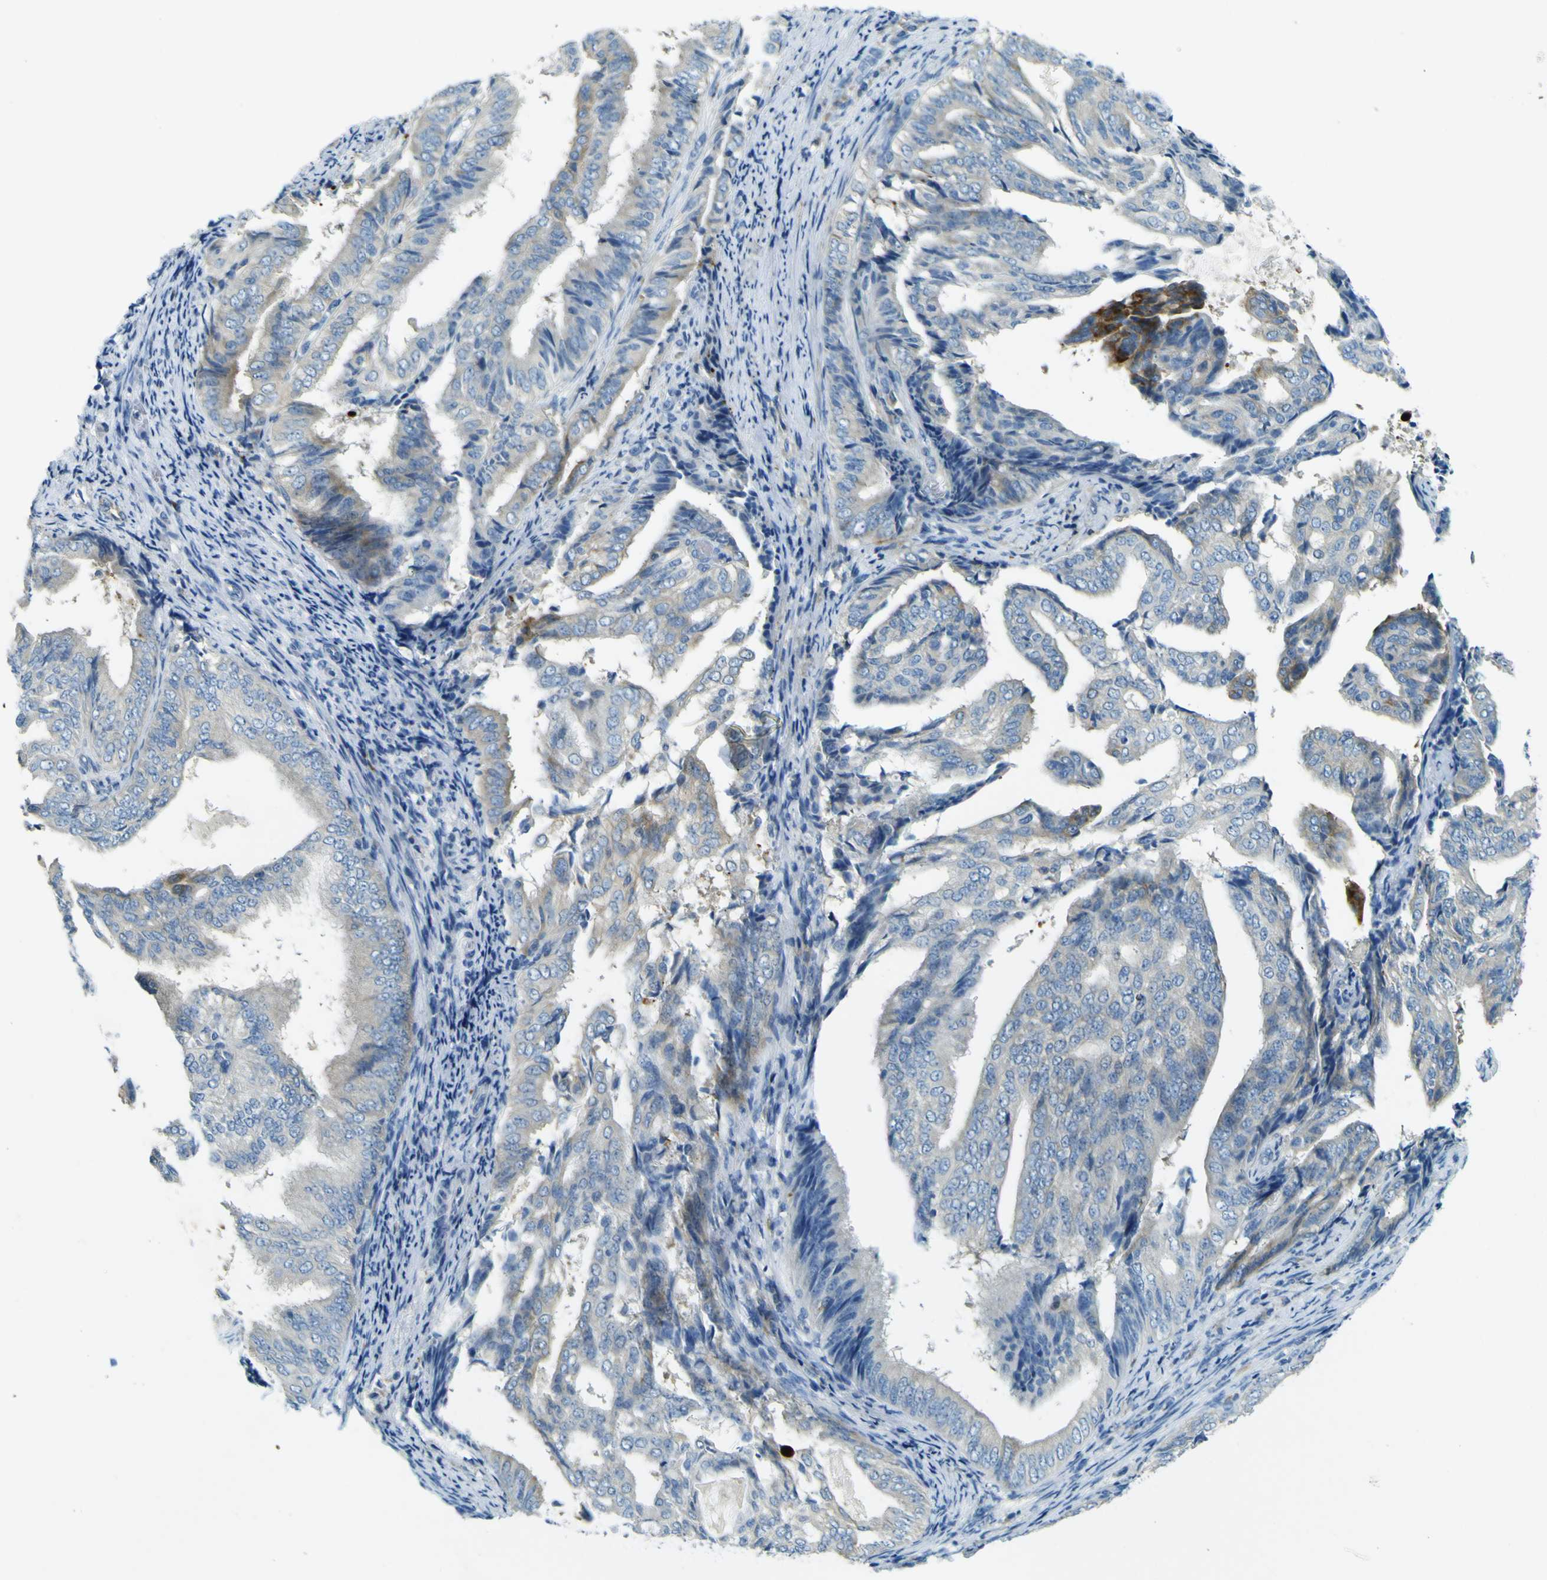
{"staining": {"intensity": "weak", "quantity": "<25%", "location": "cytoplasmic/membranous"}, "tissue": "endometrial cancer", "cell_type": "Tumor cells", "image_type": "cancer", "snomed": [{"axis": "morphology", "description": "Adenocarcinoma, NOS"}, {"axis": "topography", "description": "Endometrium"}], "caption": "Immunohistochemical staining of human endometrial adenocarcinoma shows no significant positivity in tumor cells. Brightfield microscopy of IHC stained with DAB (brown) and hematoxylin (blue), captured at high magnification.", "gene": "SORCS1", "patient": {"sex": "female", "age": 58}}